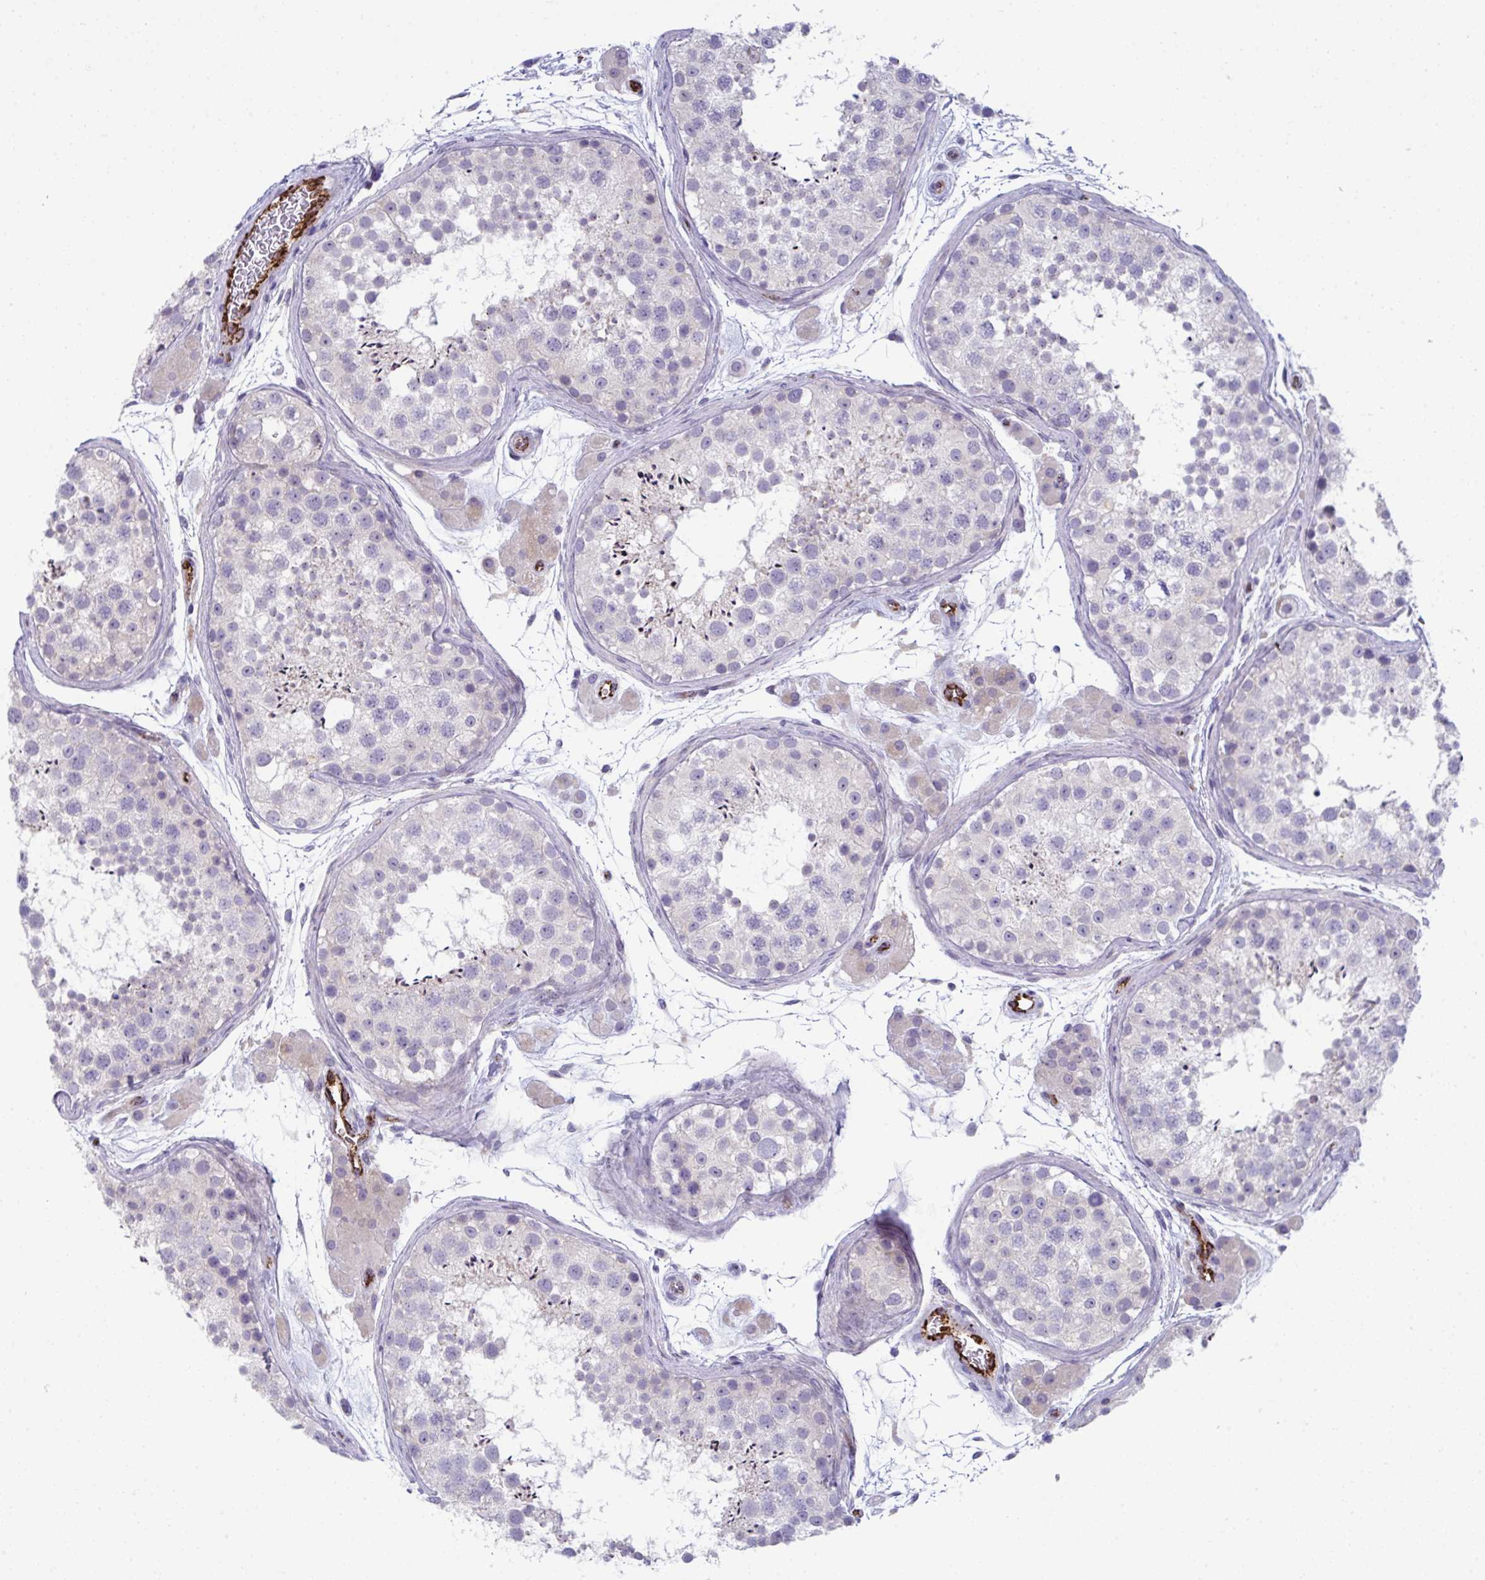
{"staining": {"intensity": "negative", "quantity": "none", "location": "none"}, "tissue": "testis", "cell_type": "Cells in seminiferous ducts", "image_type": "normal", "snomed": [{"axis": "morphology", "description": "Normal tissue, NOS"}, {"axis": "topography", "description": "Testis"}], "caption": "This is a photomicrograph of immunohistochemistry staining of benign testis, which shows no expression in cells in seminiferous ducts. The staining was performed using DAB (3,3'-diaminobenzidine) to visualize the protein expression in brown, while the nuclei were stained in blue with hematoxylin (Magnification: 20x).", "gene": "TOR1AIP2", "patient": {"sex": "male", "age": 41}}